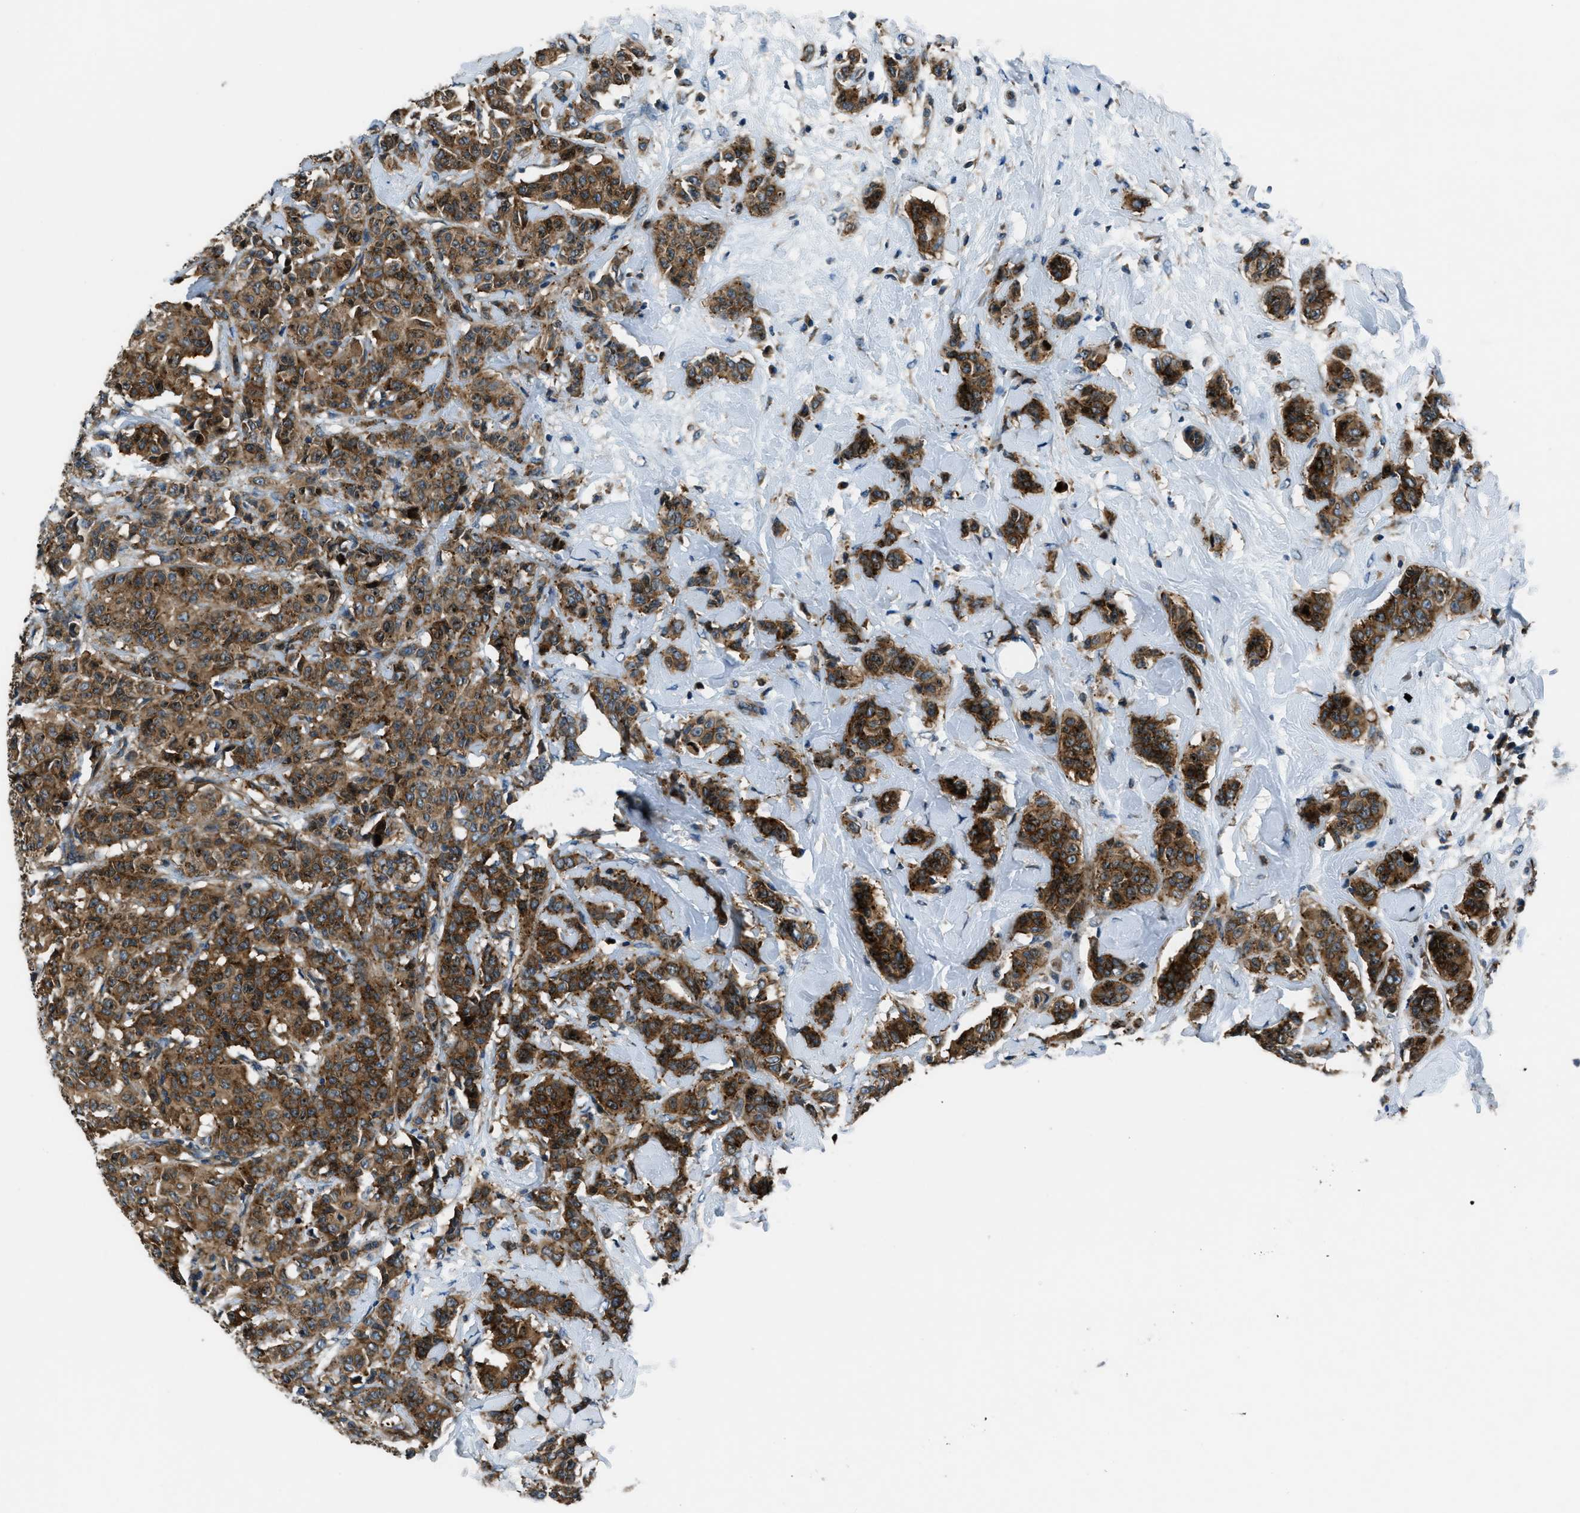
{"staining": {"intensity": "strong", "quantity": ">75%", "location": "cytoplasmic/membranous"}, "tissue": "breast cancer", "cell_type": "Tumor cells", "image_type": "cancer", "snomed": [{"axis": "morphology", "description": "Normal tissue, NOS"}, {"axis": "morphology", "description": "Duct carcinoma"}, {"axis": "topography", "description": "Breast"}], "caption": "A histopathology image showing strong cytoplasmic/membranous expression in approximately >75% of tumor cells in breast cancer (intraductal carcinoma), as visualized by brown immunohistochemical staining.", "gene": "ARFGAP2", "patient": {"sex": "female", "age": 40}}